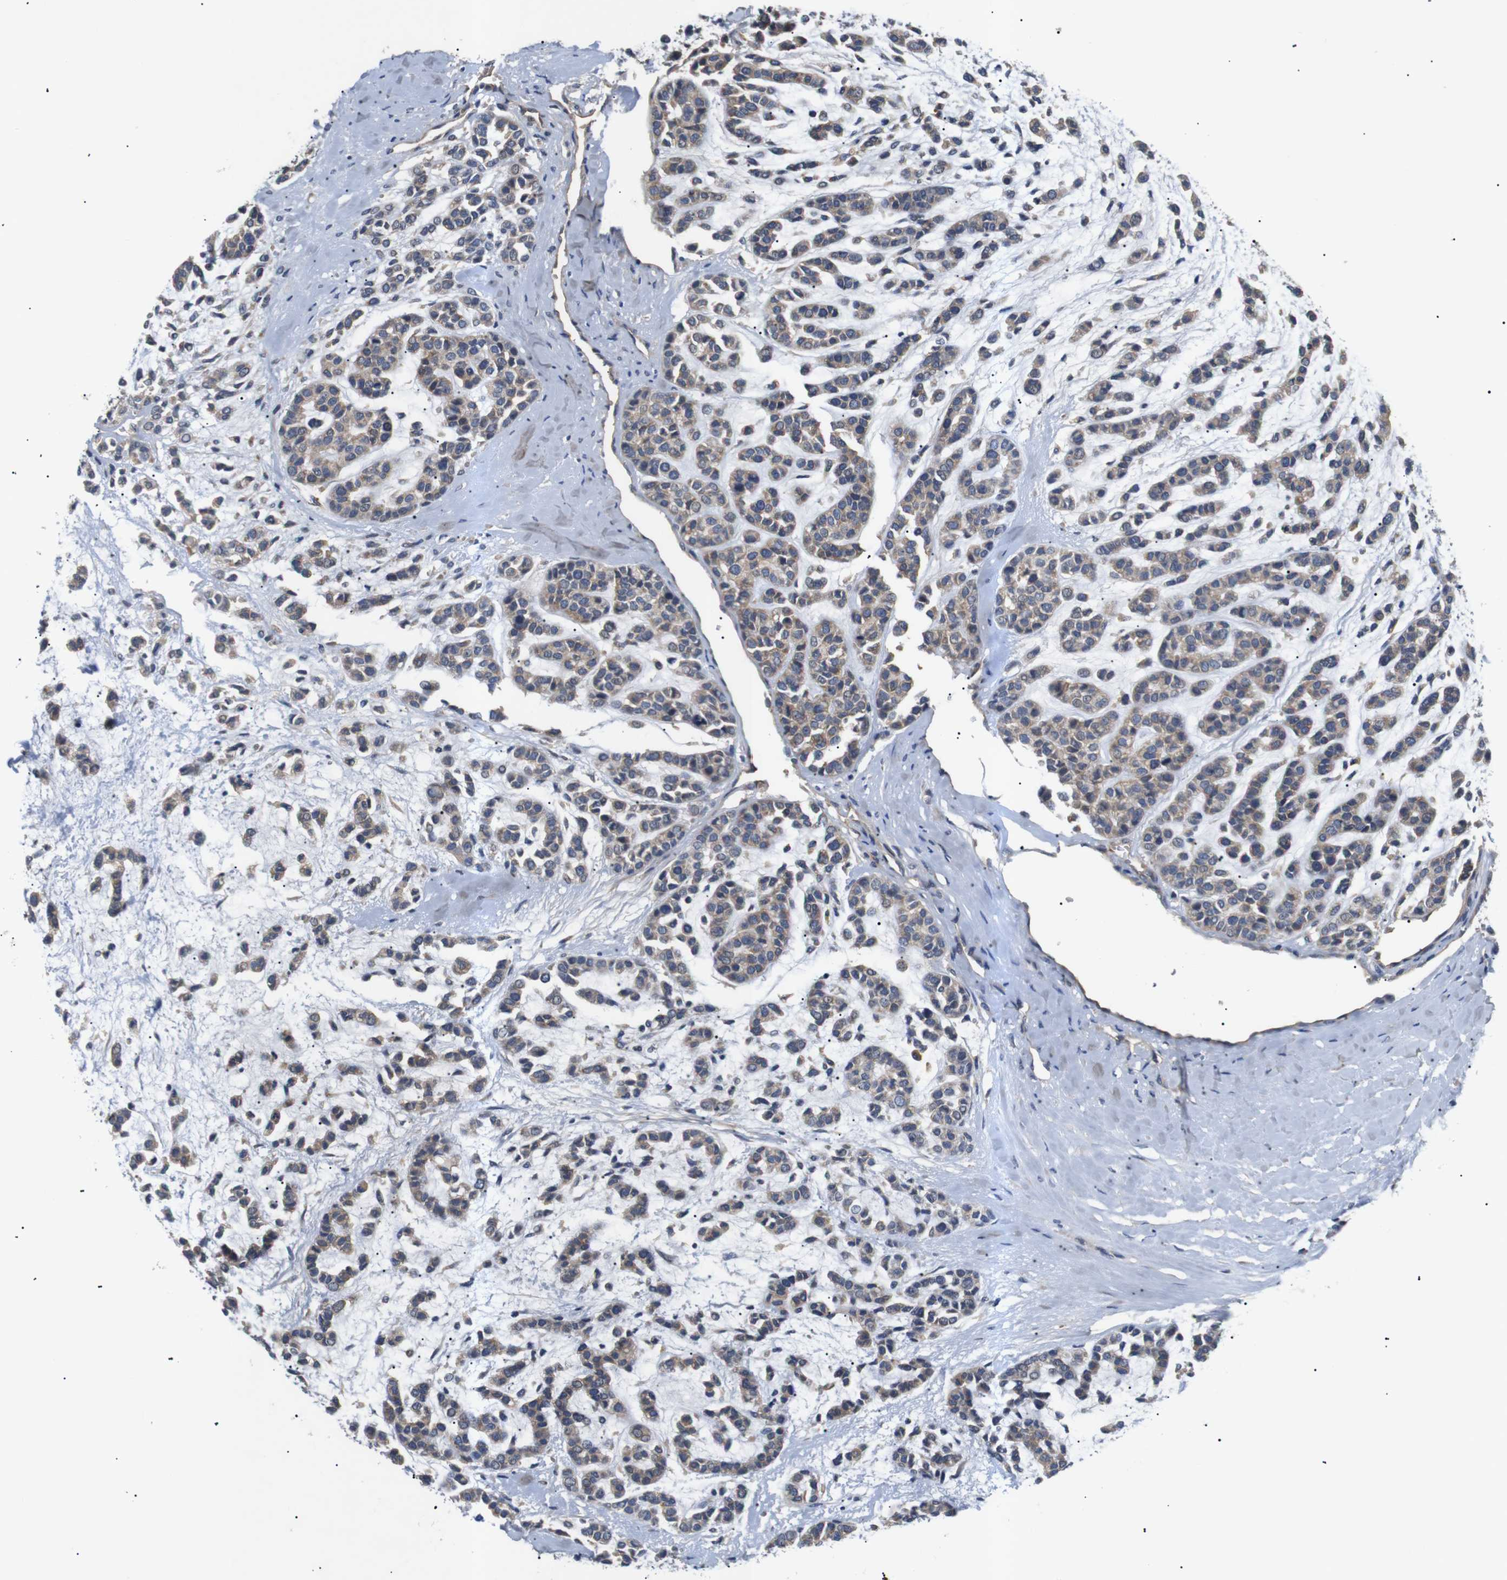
{"staining": {"intensity": "weak", "quantity": ">75%", "location": "cytoplasmic/membranous"}, "tissue": "head and neck cancer", "cell_type": "Tumor cells", "image_type": "cancer", "snomed": [{"axis": "morphology", "description": "Adenocarcinoma, NOS"}, {"axis": "morphology", "description": "Adenoma, NOS"}, {"axis": "topography", "description": "Head-Neck"}], "caption": "Human head and neck cancer (adenoma) stained with a brown dye displays weak cytoplasmic/membranous positive expression in about >75% of tumor cells.", "gene": "RIPK1", "patient": {"sex": "female", "age": 55}}